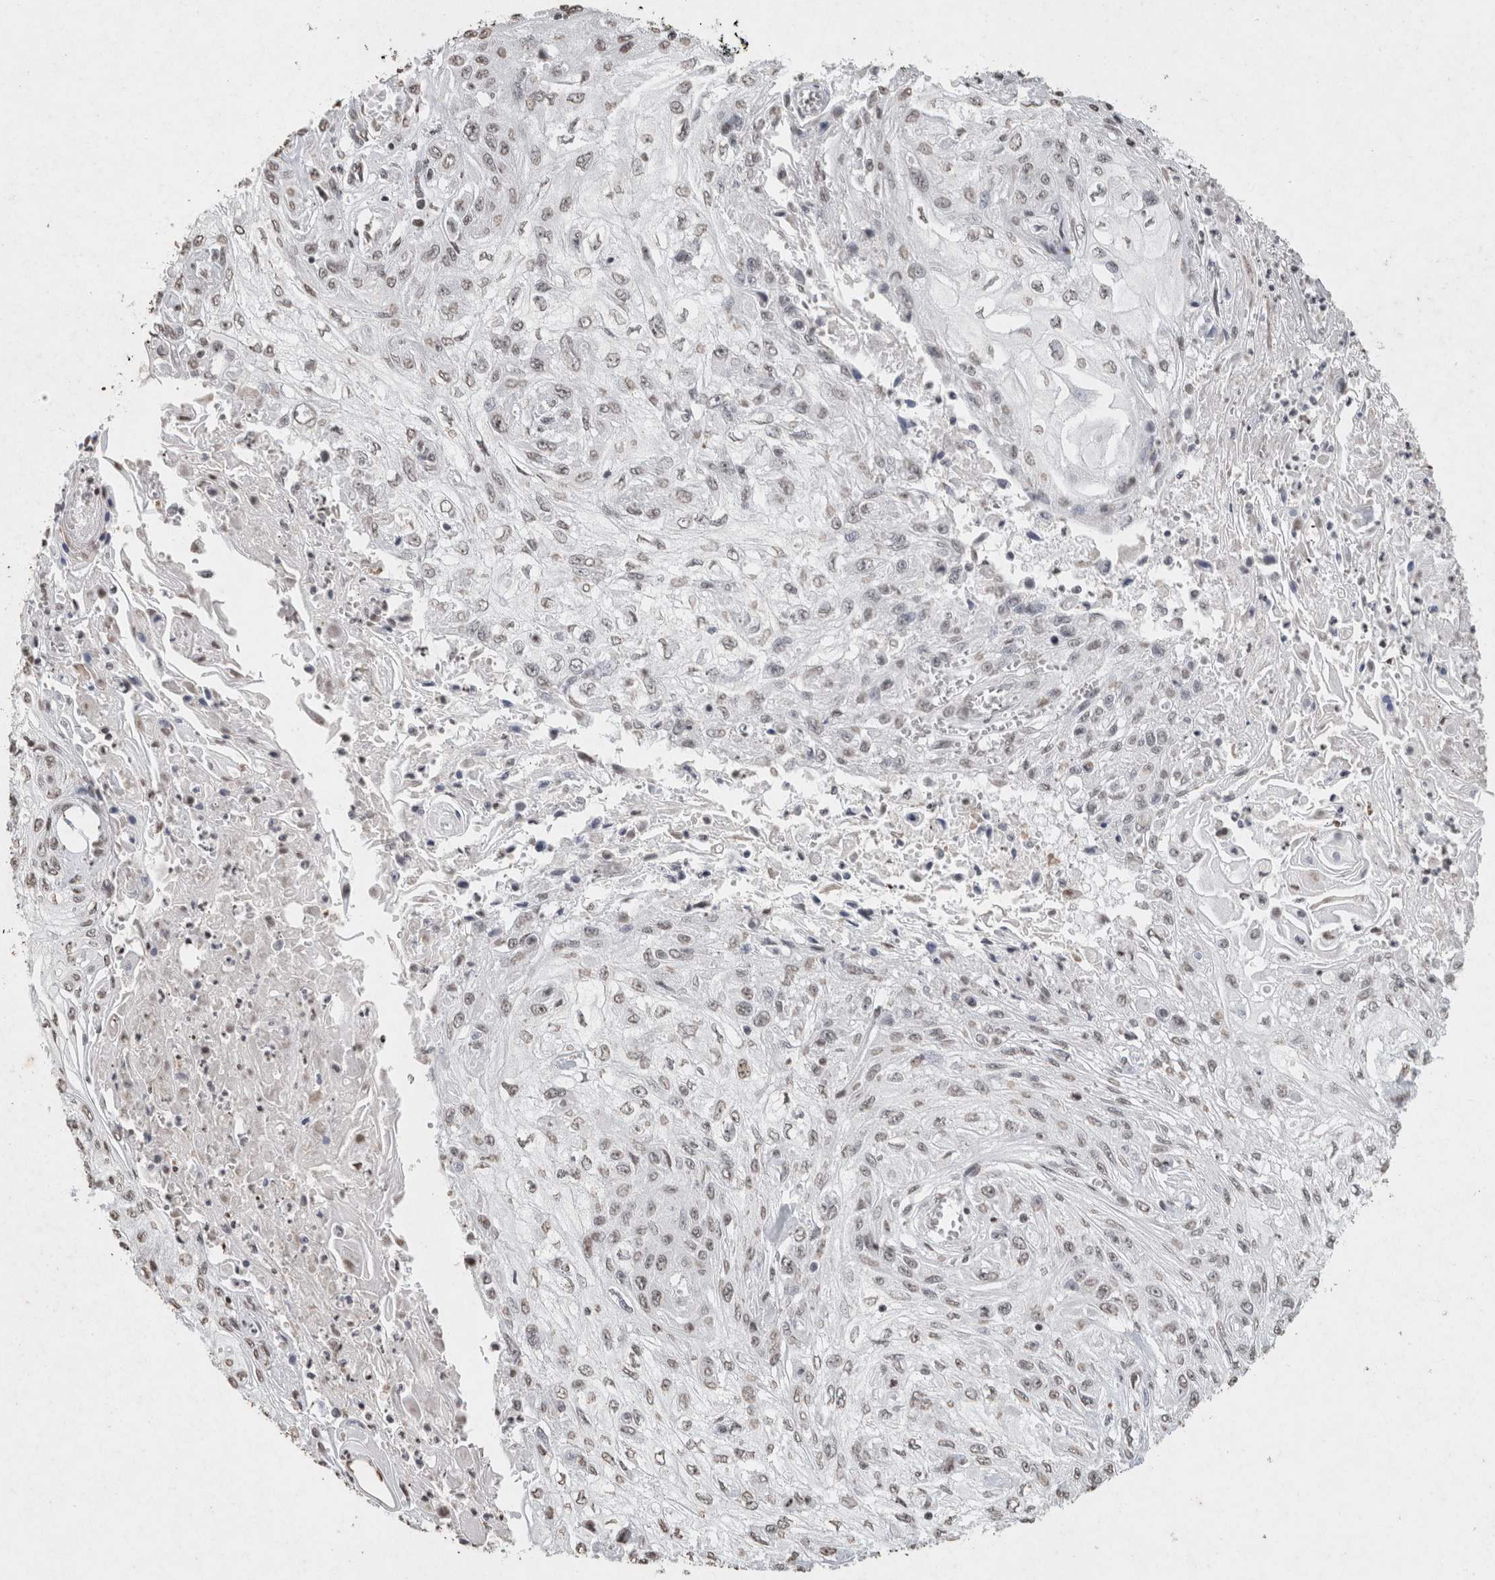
{"staining": {"intensity": "weak", "quantity": ">75%", "location": "nuclear"}, "tissue": "skin cancer", "cell_type": "Tumor cells", "image_type": "cancer", "snomed": [{"axis": "morphology", "description": "Squamous cell carcinoma, NOS"}, {"axis": "morphology", "description": "Squamous cell carcinoma, metastatic, NOS"}, {"axis": "topography", "description": "Skin"}, {"axis": "topography", "description": "Lymph node"}], "caption": "Immunohistochemistry (IHC) image of neoplastic tissue: skin metastatic squamous cell carcinoma stained using immunohistochemistry (IHC) exhibits low levels of weak protein expression localized specifically in the nuclear of tumor cells, appearing as a nuclear brown color.", "gene": "CNTN1", "patient": {"sex": "male", "age": 75}}